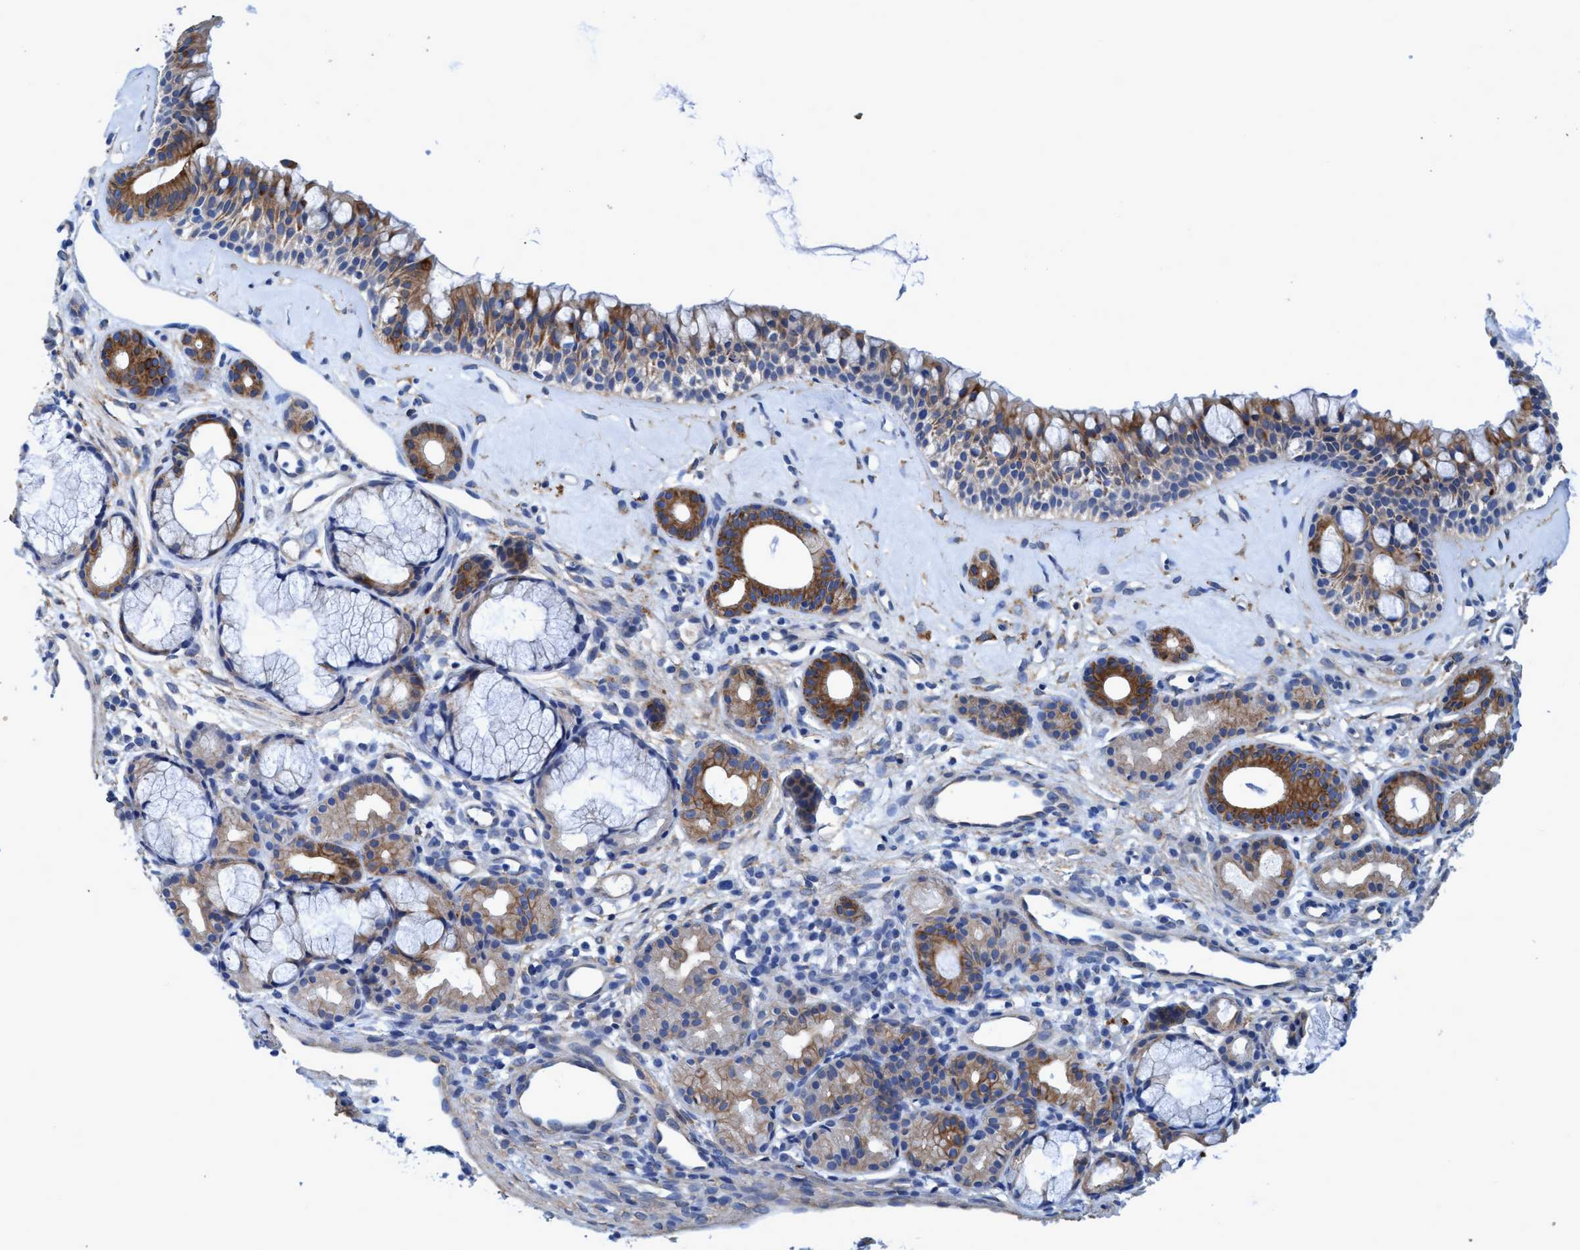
{"staining": {"intensity": "strong", "quantity": ">75%", "location": "cytoplasmic/membranous"}, "tissue": "nasopharynx", "cell_type": "Respiratory epithelial cells", "image_type": "normal", "snomed": [{"axis": "morphology", "description": "Normal tissue, NOS"}, {"axis": "topography", "description": "Nasopharynx"}], "caption": "This histopathology image reveals immunohistochemistry staining of unremarkable human nasopharynx, with high strong cytoplasmic/membranous expression in about >75% of respiratory epithelial cells.", "gene": "GULP1", "patient": {"sex": "female", "age": 42}}